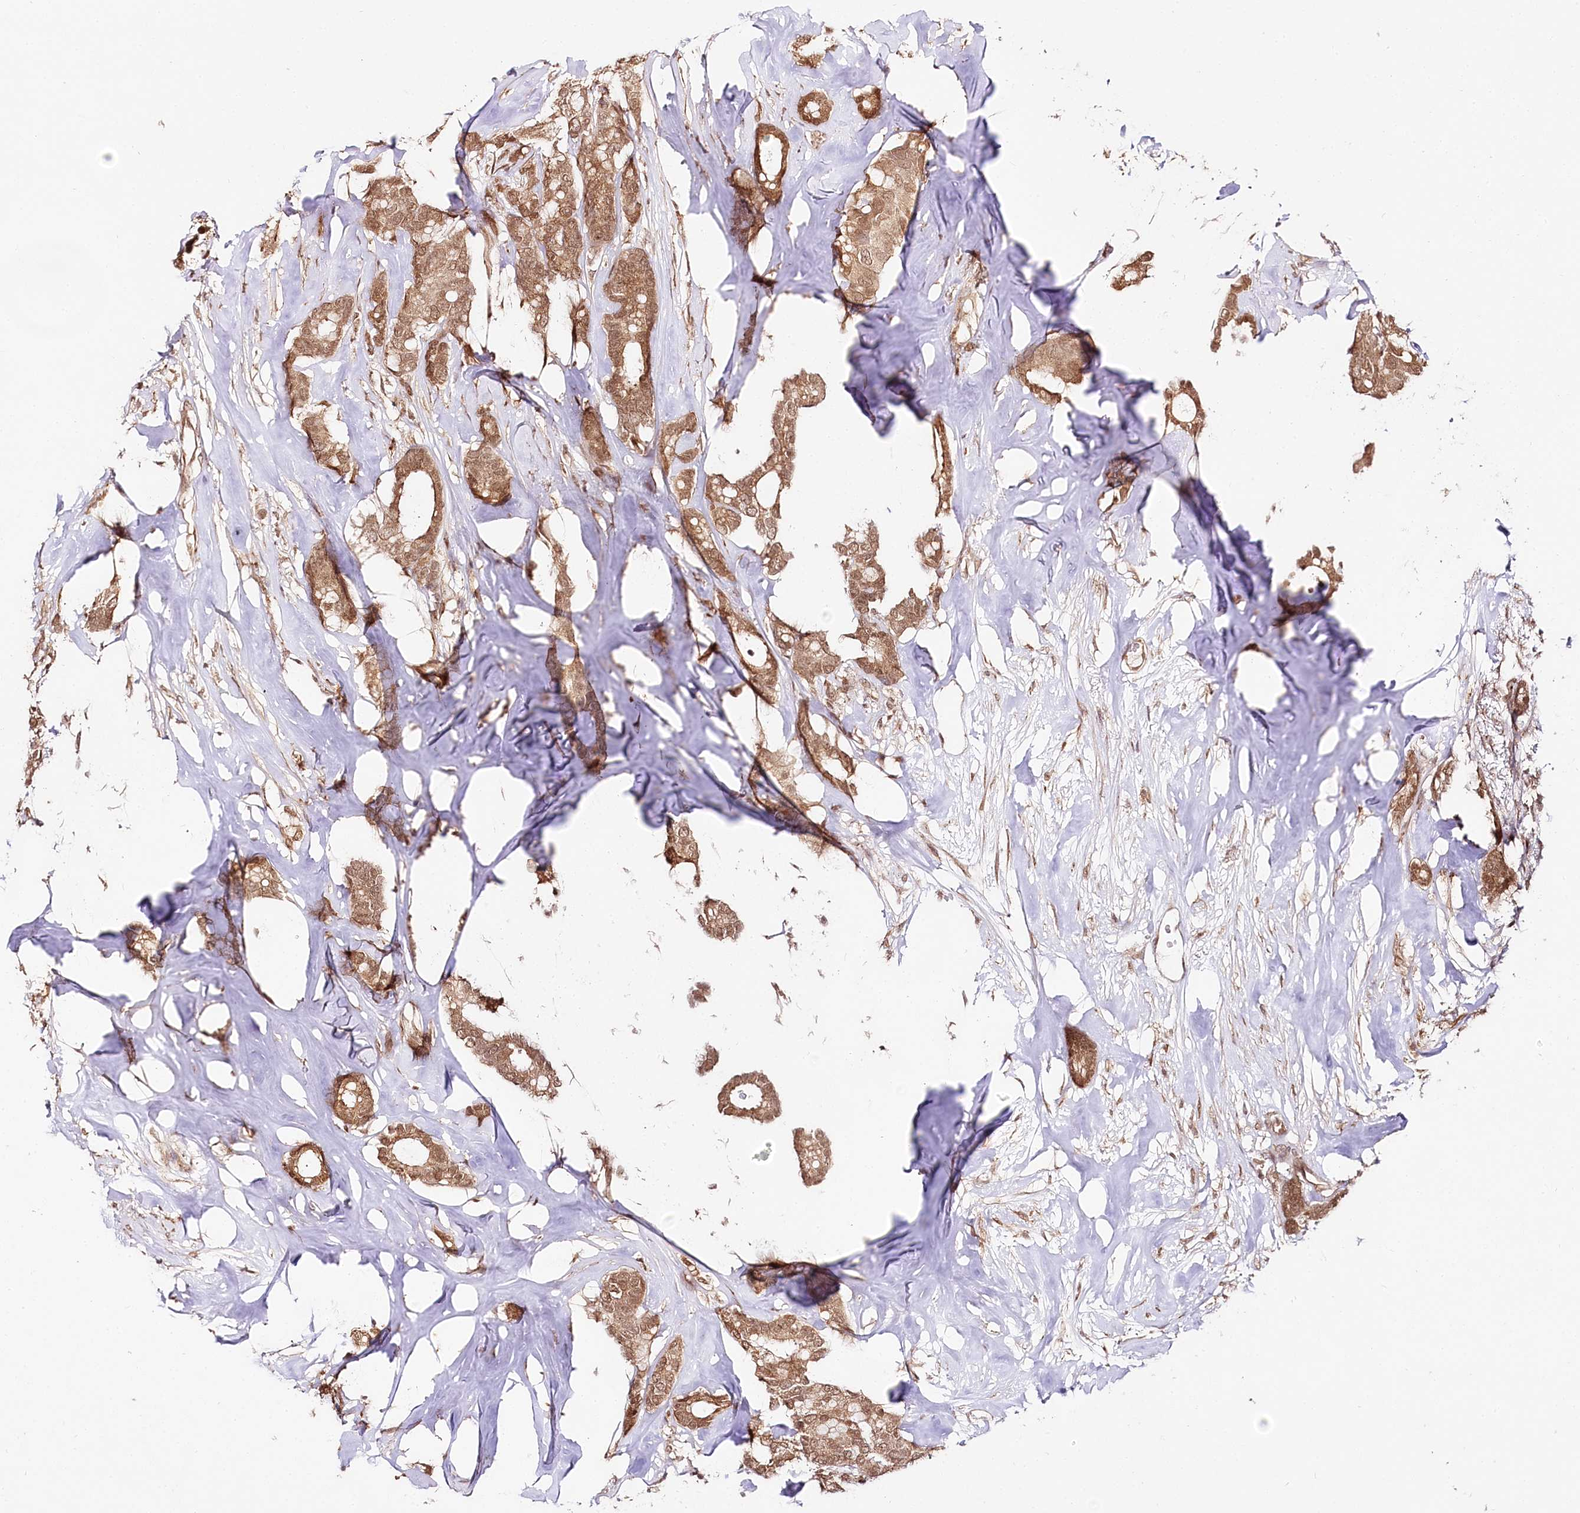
{"staining": {"intensity": "moderate", "quantity": ">75%", "location": "cytoplasmic/membranous,nuclear"}, "tissue": "breast cancer", "cell_type": "Tumor cells", "image_type": "cancer", "snomed": [{"axis": "morphology", "description": "Duct carcinoma"}, {"axis": "topography", "description": "Breast"}], "caption": "Immunohistochemistry (IHC) photomicrograph of human breast cancer stained for a protein (brown), which reveals medium levels of moderate cytoplasmic/membranous and nuclear positivity in about >75% of tumor cells.", "gene": "ENSG00000144785", "patient": {"sex": "female", "age": 87}}